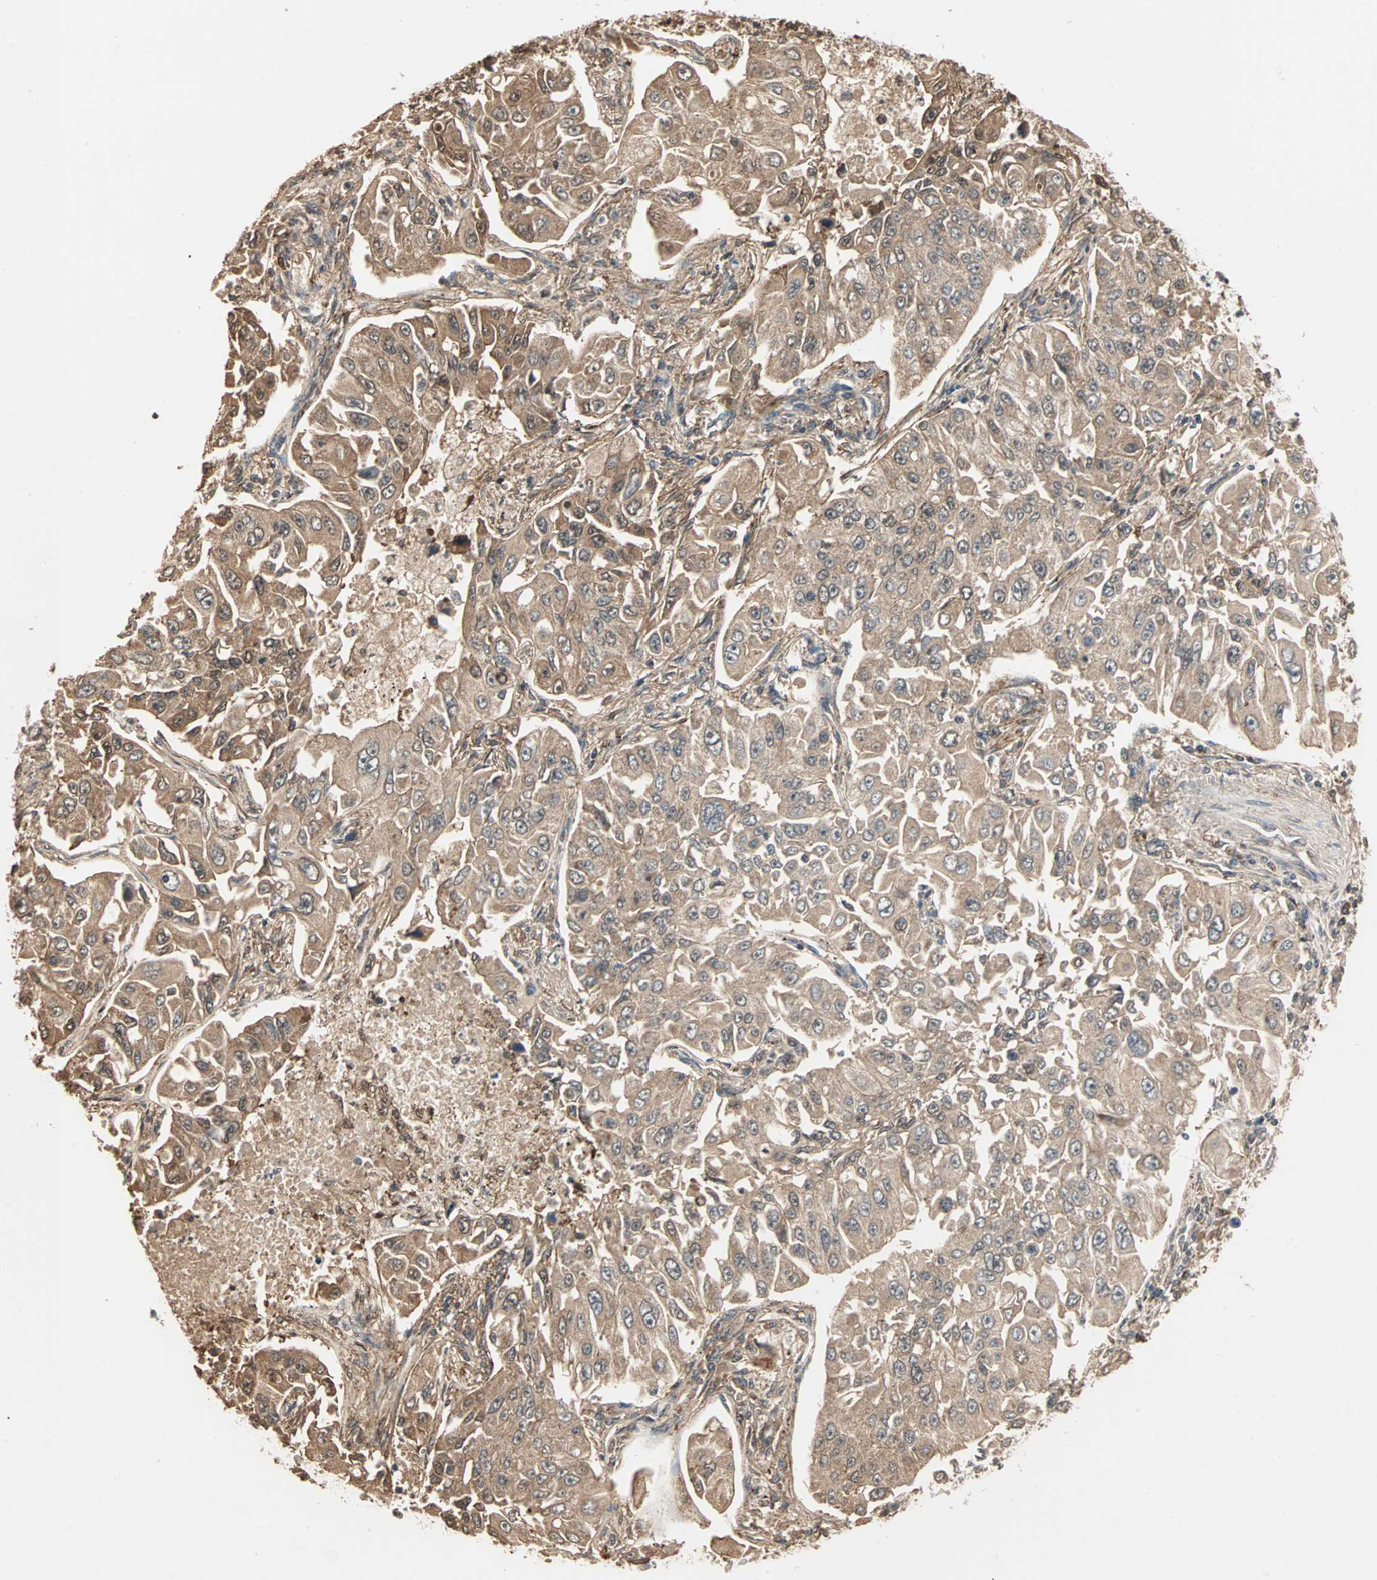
{"staining": {"intensity": "moderate", "quantity": ">75%", "location": "cytoplasmic/membranous"}, "tissue": "lung cancer", "cell_type": "Tumor cells", "image_type": "cancer", "snomed": [{"axis": "morphology", "description": "Adenocarcinoma, NOS"}, {"axis": "topography", "description": "Lung"}], "caption": "Immunohistochemistry image of neoplastic tissue: human lung cancer stained using immunohistochemistry exhibits medium levels of moderate protein expression localized specifically in the cytoplasmic/membranous of tumor cells, appearing as a cytoplasmic/membranous brown color.", "gene": "DRG2", "patient": {"sex": "male", "age": 84}}